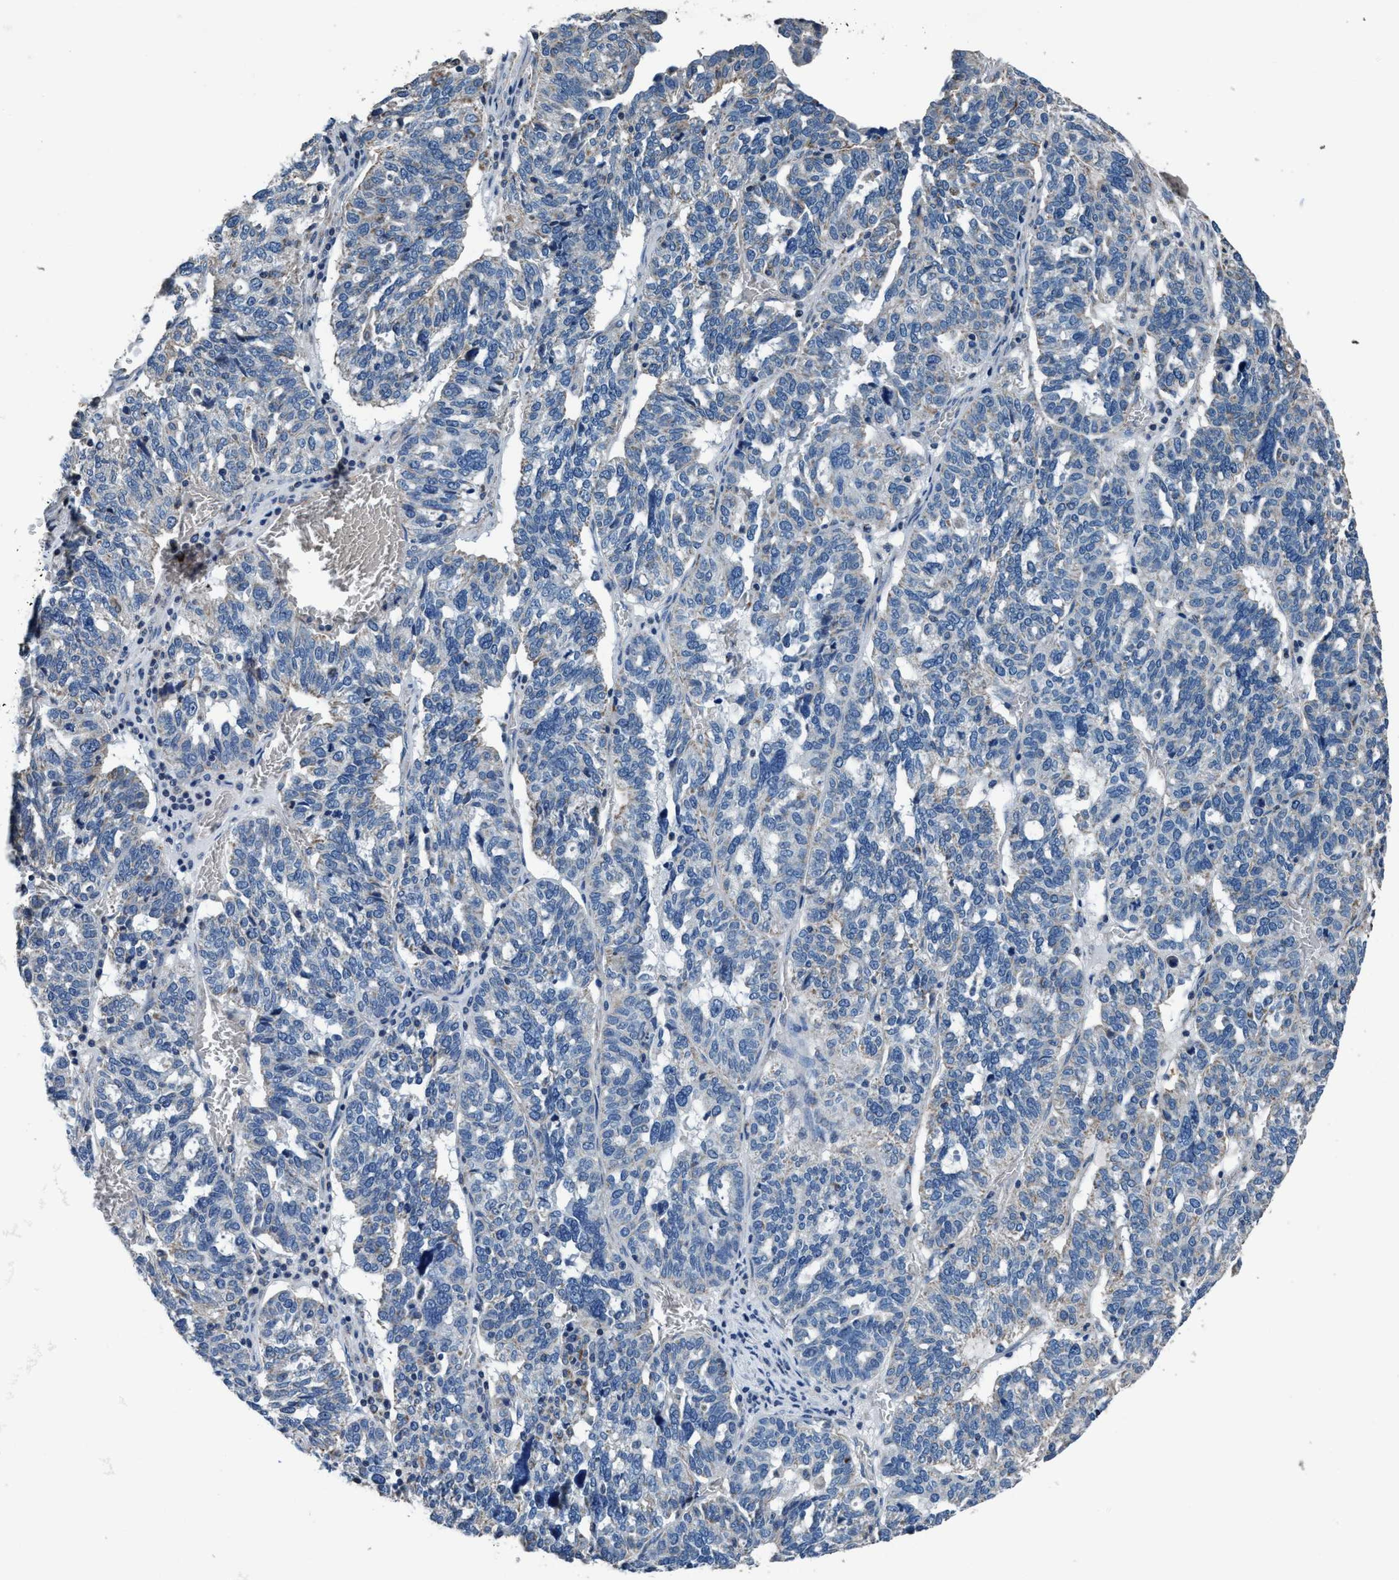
{"staining": {"intensity": "weak", "quantity": "<25%", "location": "cytoplasmic/membranous"}, "tissue": "ovarian cancer", "cell_type": "Tumor cells", "image_type": "cancer", "snomed": [{"axis": "morphology", "description": "Cystadenocarcinoma, serous, NOS"}, {"axis": "topography", "description": "Ovary"}], "caption": "Immunohistochemical staining of serous cystadenocarcinoma (ovarian) displays no significant staining in tumor cells. (DAB IHC visualized using brightfield microscopy, high magnification).", "gene": "ANKFN1", "patient": {"sex": "female", "age": 59}}